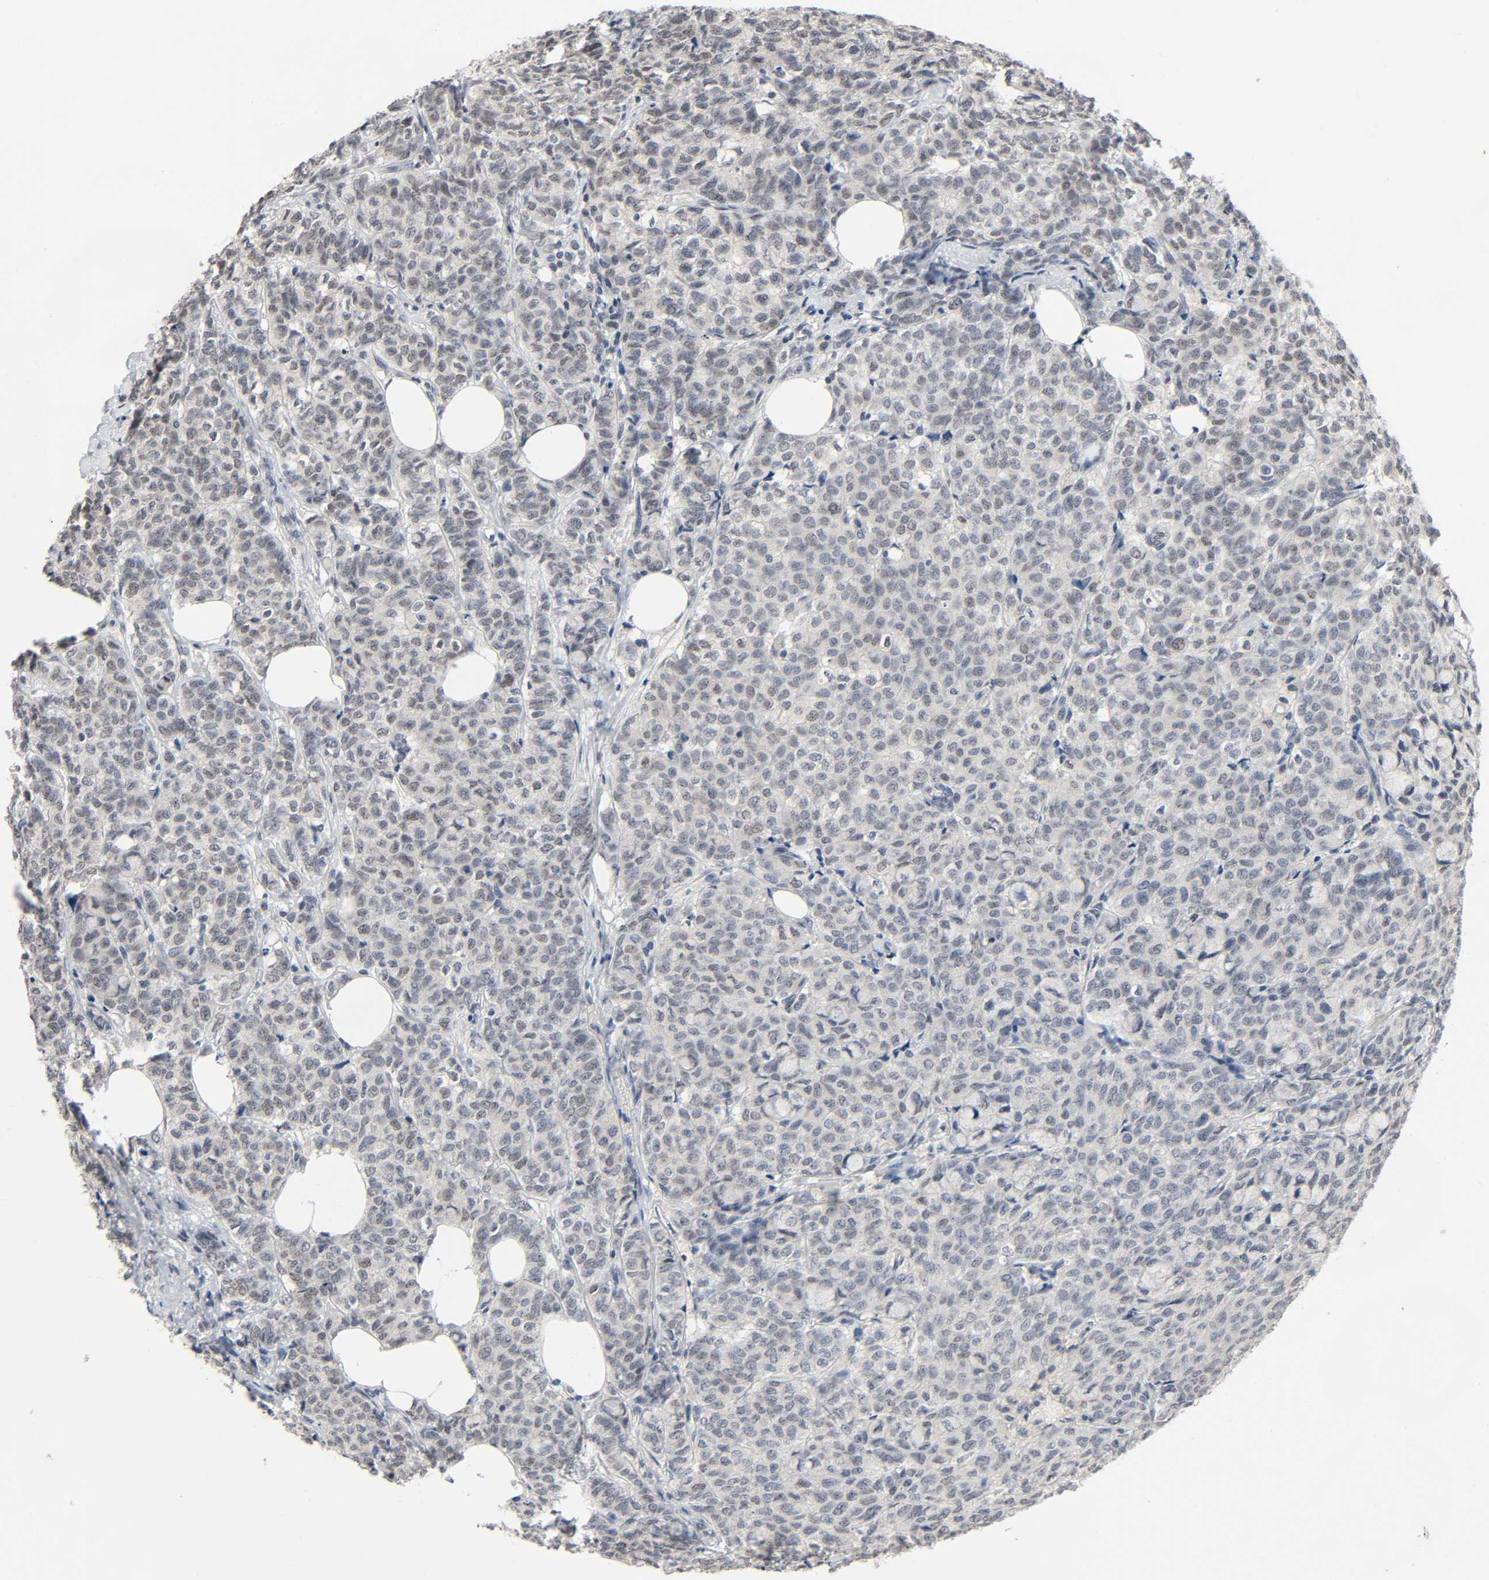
{"staining": {"intensity": "weak", "quantity": "25%-75%", "location": "nuclear"}, "tissue": "breast cancer", "cell_type": "Tumor cells", "image_type": "cancer", "snomed": [{"axis": "morphology", "description": "Lobular carcinoma"}, {"axis": "topography", "description": "Breast"}], "caption": "Immunohistochemical staining of breast cancer (lobular carcinoma) shows low levels of weak nuclear protein positivity in about 25%-75% of tumor cells.", "gene": "MAPKAPK5", "patient": {"sex": "female", "age": 60}}